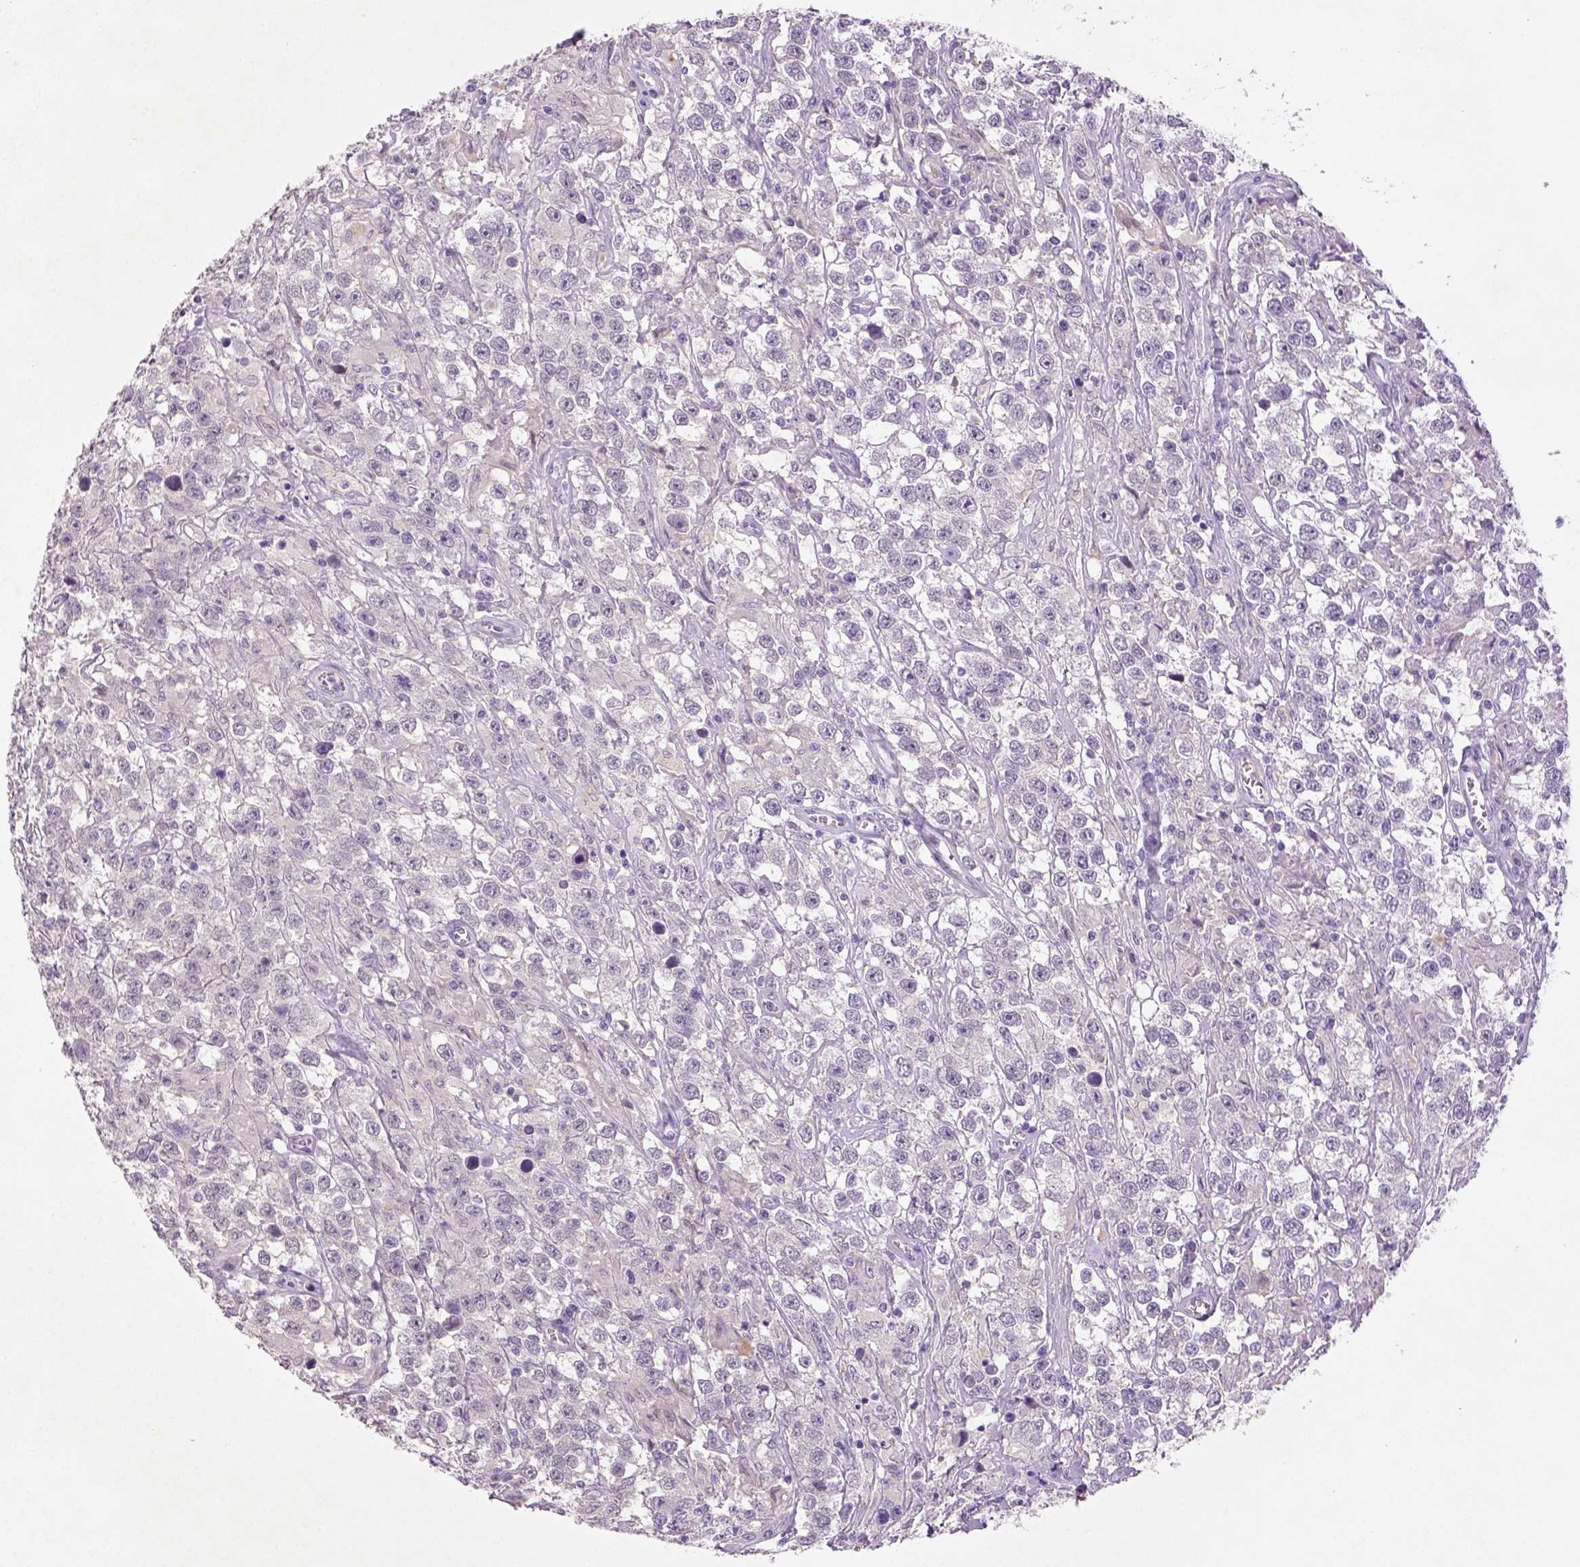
{"staining": {"intensity": "negative", "quantity": "none", "location": "none"}, "tissue": "testis cancer", "cell_type": "Tumor cells", "image_type": "cancer", "snomed": [{"axis": "morphology", "description": "Seminoma, NOS"}, {"axis": "topography", "description": "Testis"}], "caption": "This histopathology image is of testis cancer stained with immunohistochemistry to label a protein in brown with the nuclei are counter-stained blue. There is no positivity in tumor cells.", "gene": "NLGN2", "patient": {"sex": "male", "age": 43}}